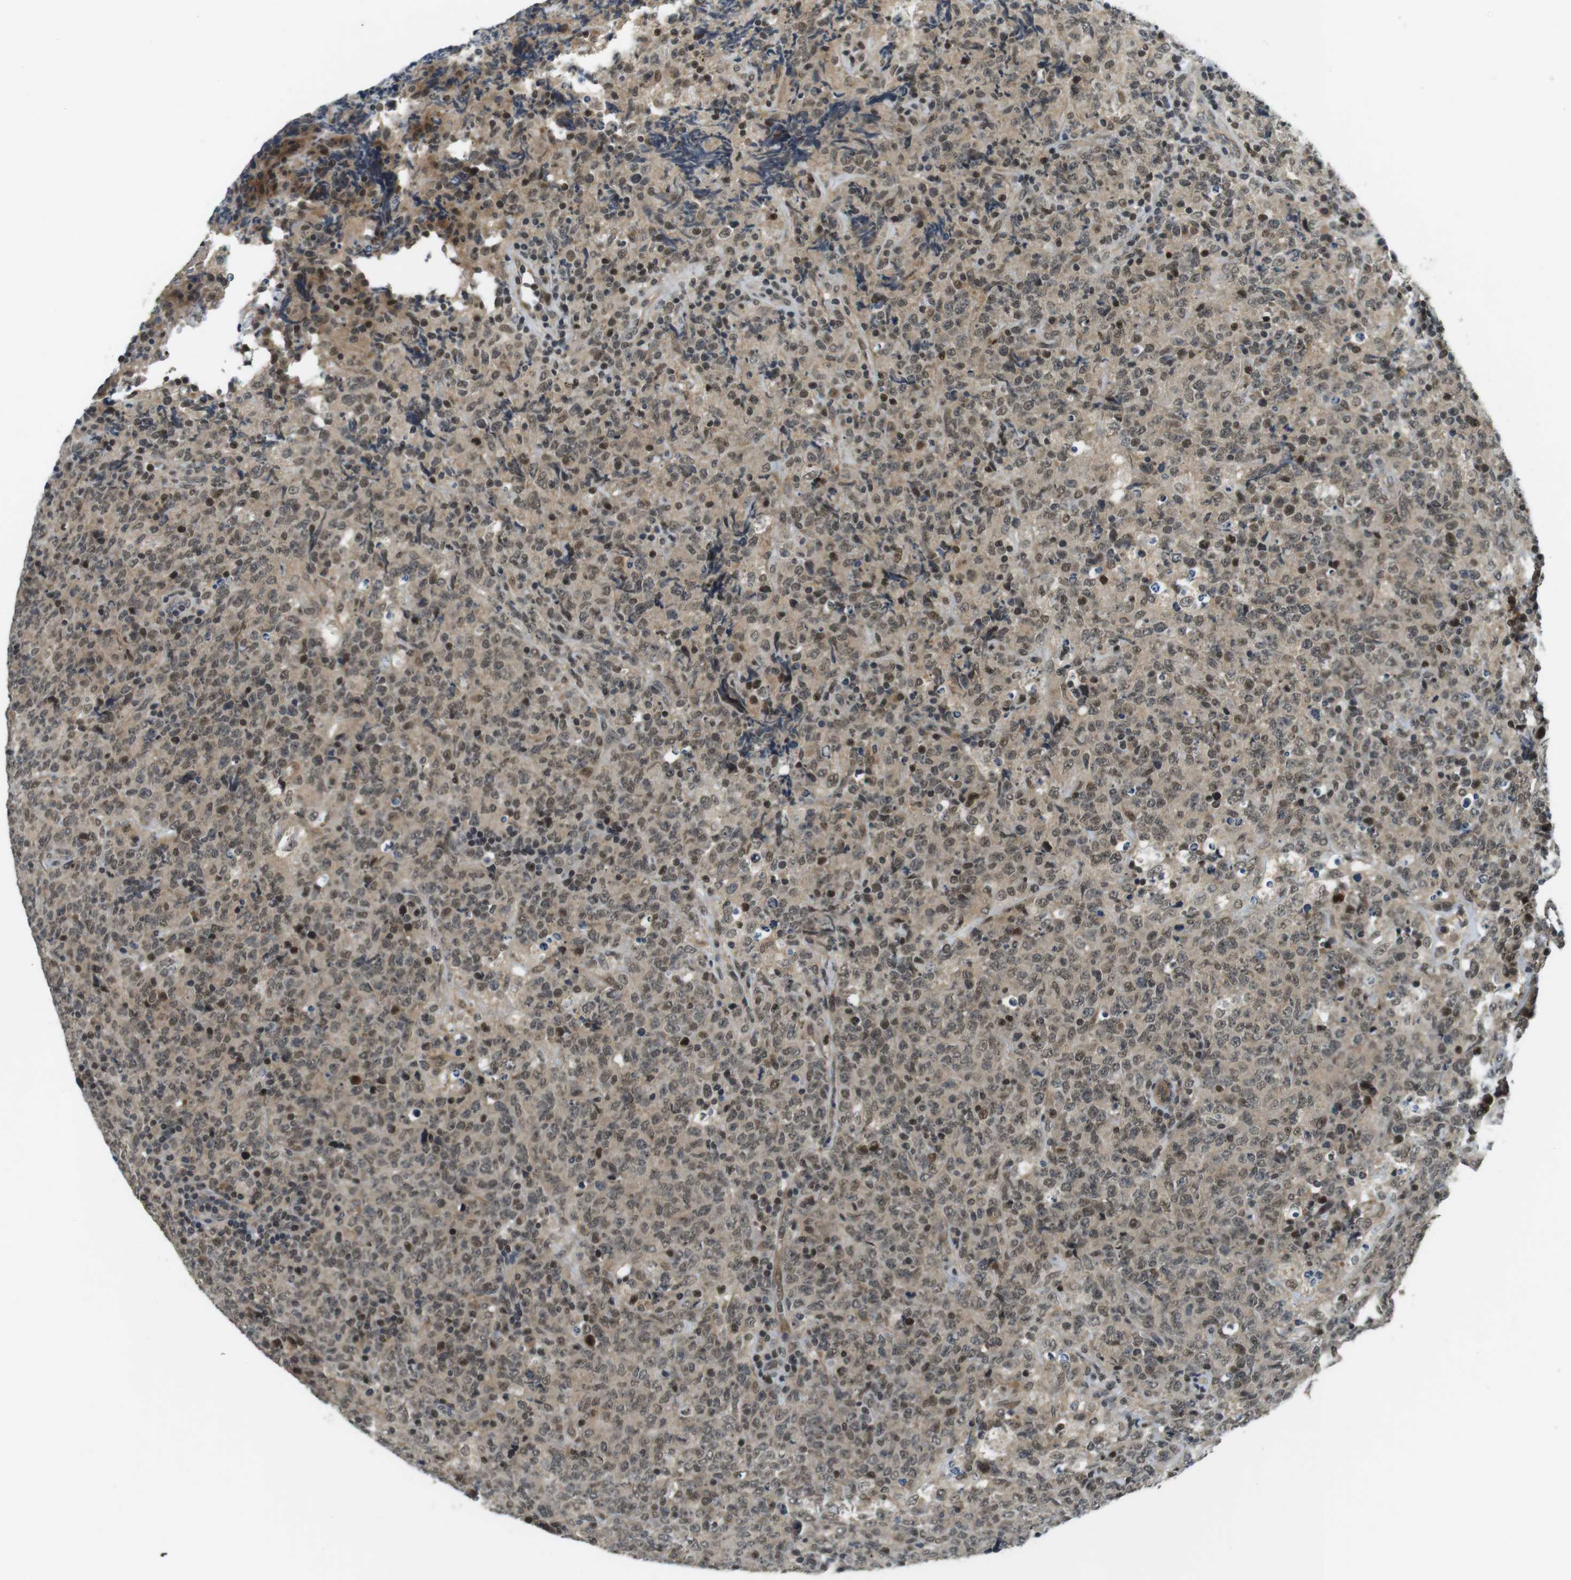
{"staining": {"intensity": "moderate", "quantity": ">75%", "location": "cytoplasmic/membranous,nuclear"}, "tissue": "lymphoma", "cell_type": "Tumor cells", "image_type": "cancer", "snomed": [{"axis": "morphology", "description": "Malignant lymphoma, non-Hodgkin's type, High grade"}, {"axis": "topography", "description": "Tonsil"}], "caption": "Tumor cells exhibit medium levels of moderate cytoplasmic/membranous and nuclear positivity in approximately >75% of cells in lymphoma.", "gene": "BRD4", "patient": {"sex": "female", "age": 36}}